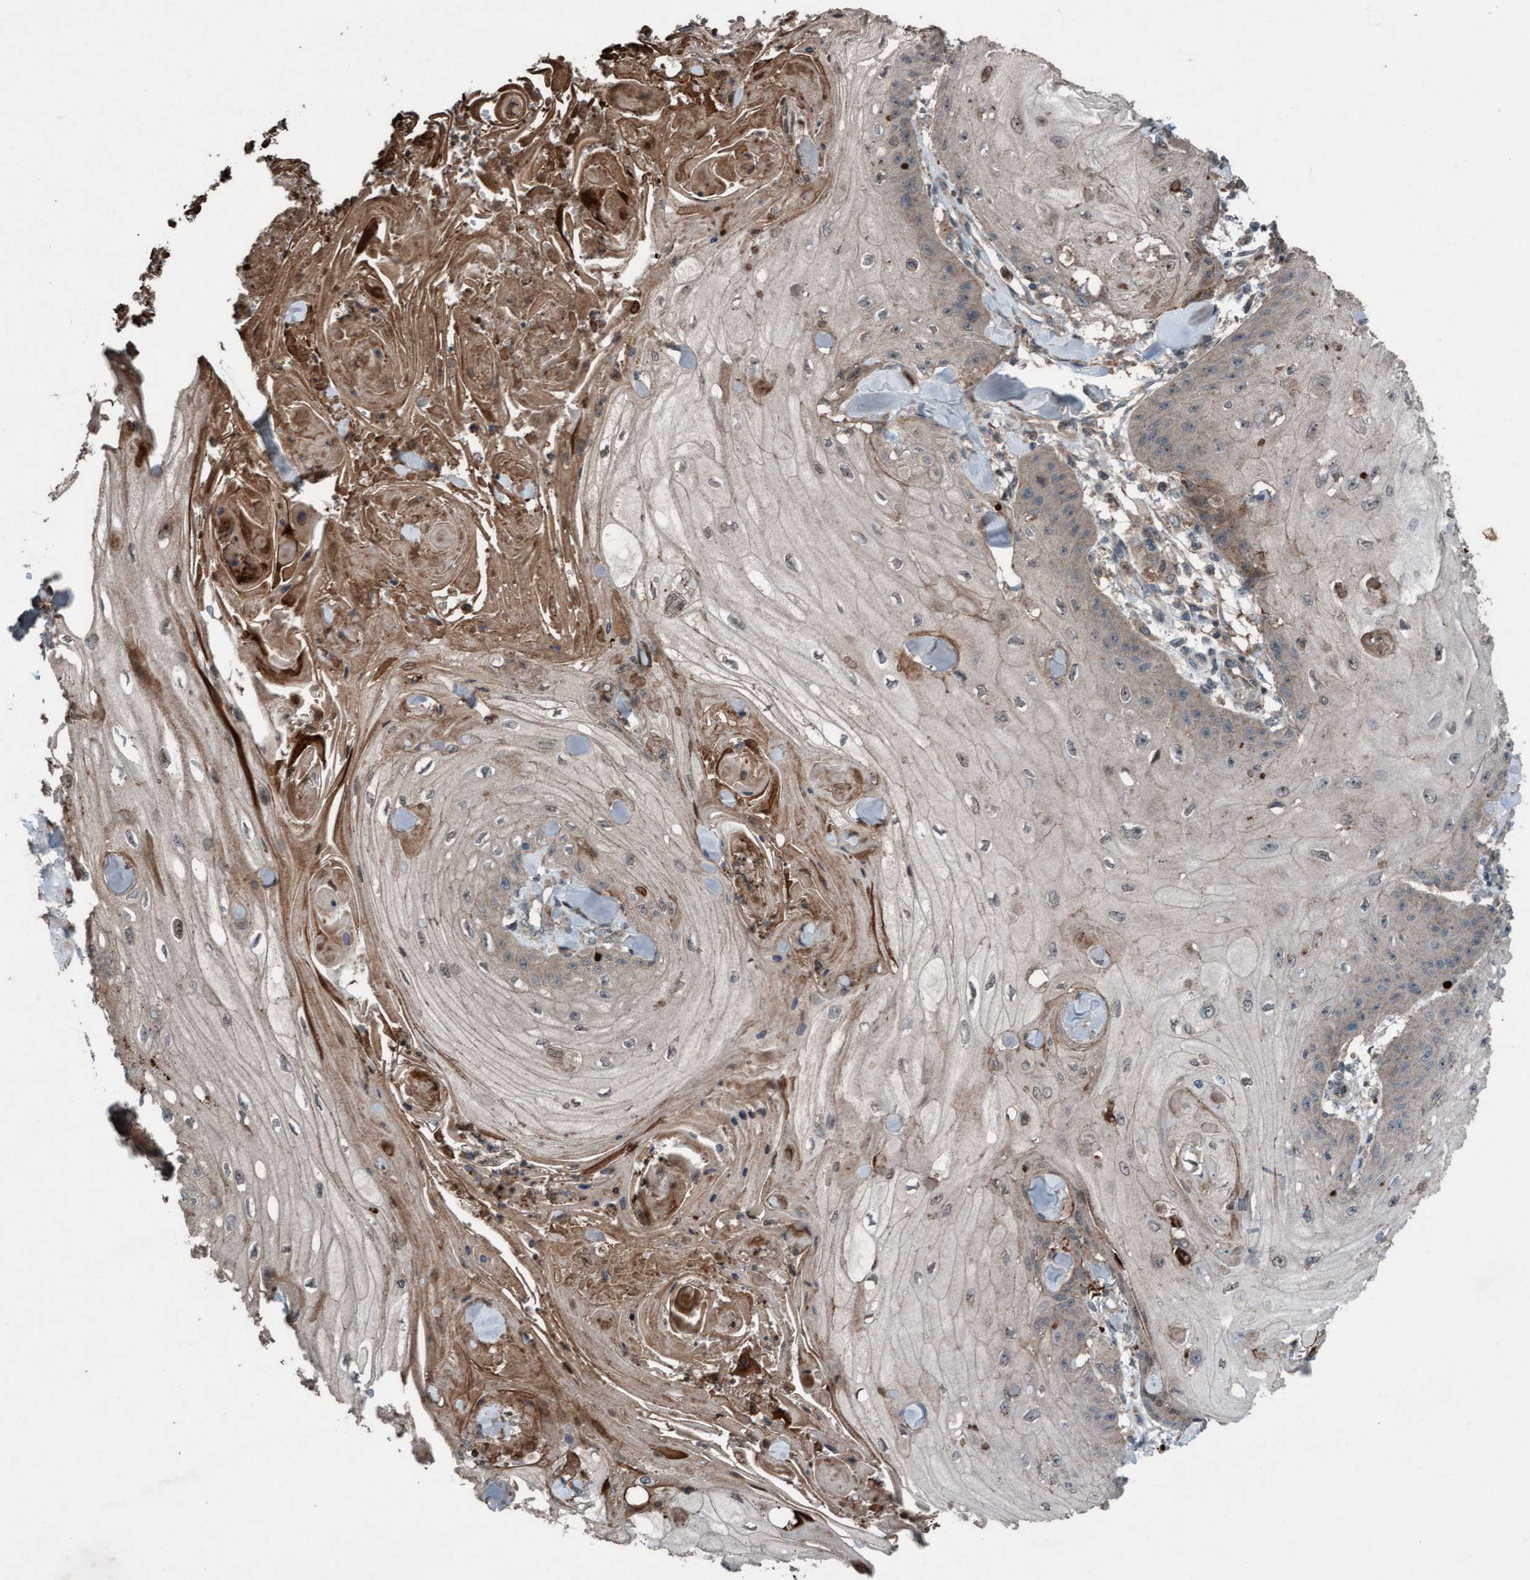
{"staining": {"intensity": "weak", "quantity": "<25%", "location": "cytoplasmic/membranous"}, "tissue": "skin cancer", "cell_type": "Tumor cells", "image_type": "cancer", "snomed": [{"axis": "morphology", "description": "Squamous cell carcinoma, NOS"}, {"axis": "topography", "description": "Skin"}], "caption": "A high-resolution photomicrograph shows IHC staining of skin cancer (squamous cell carcinoma), which shows no significant positivity in tumor cells. (DAB (3,3'-diaminobenzidine) immunohistochemistry (IHC) with hematoxylin counter stain).", "gene": "PLXNB2", "patient": {"sex": "male", "age": 74}}